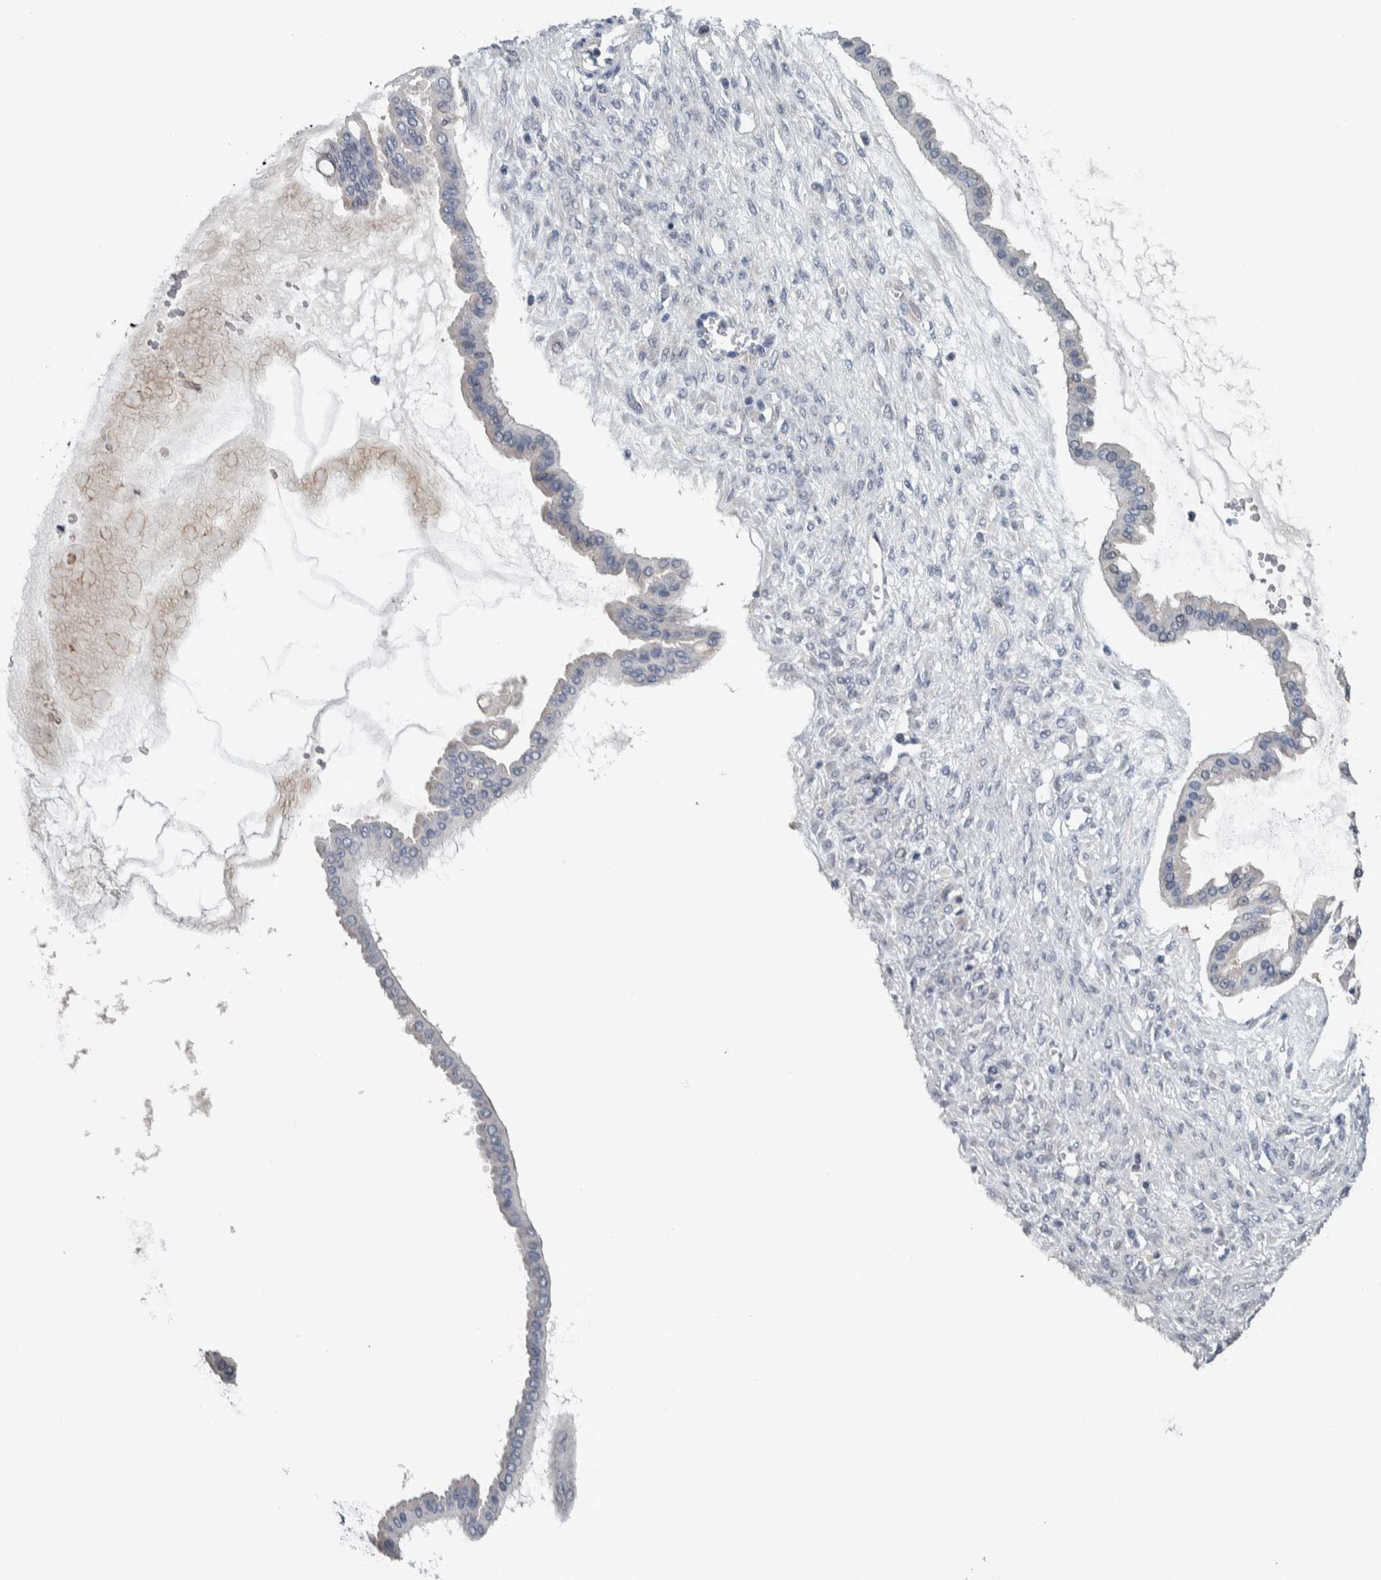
{"staining": {"intensity": "negative", "quantity": "none", "location": "none"}, "tissue": "ovarian cancer", "cell_type": "Tumor cells", "image_type": "cancer", "snomed": [{"axis": "morphology", "description": "Cystadenocarcinoma, mucinous, NOS"}, {"axis": "topography", "description": "Ovary"}], "caption": "An image of ovarian mucinous cystadenocarcinoma stained for a protein reveals no brown staining in tumor cells.", "gene": "CAVIN4", "patient": {"sex": "female", "age": 73}}